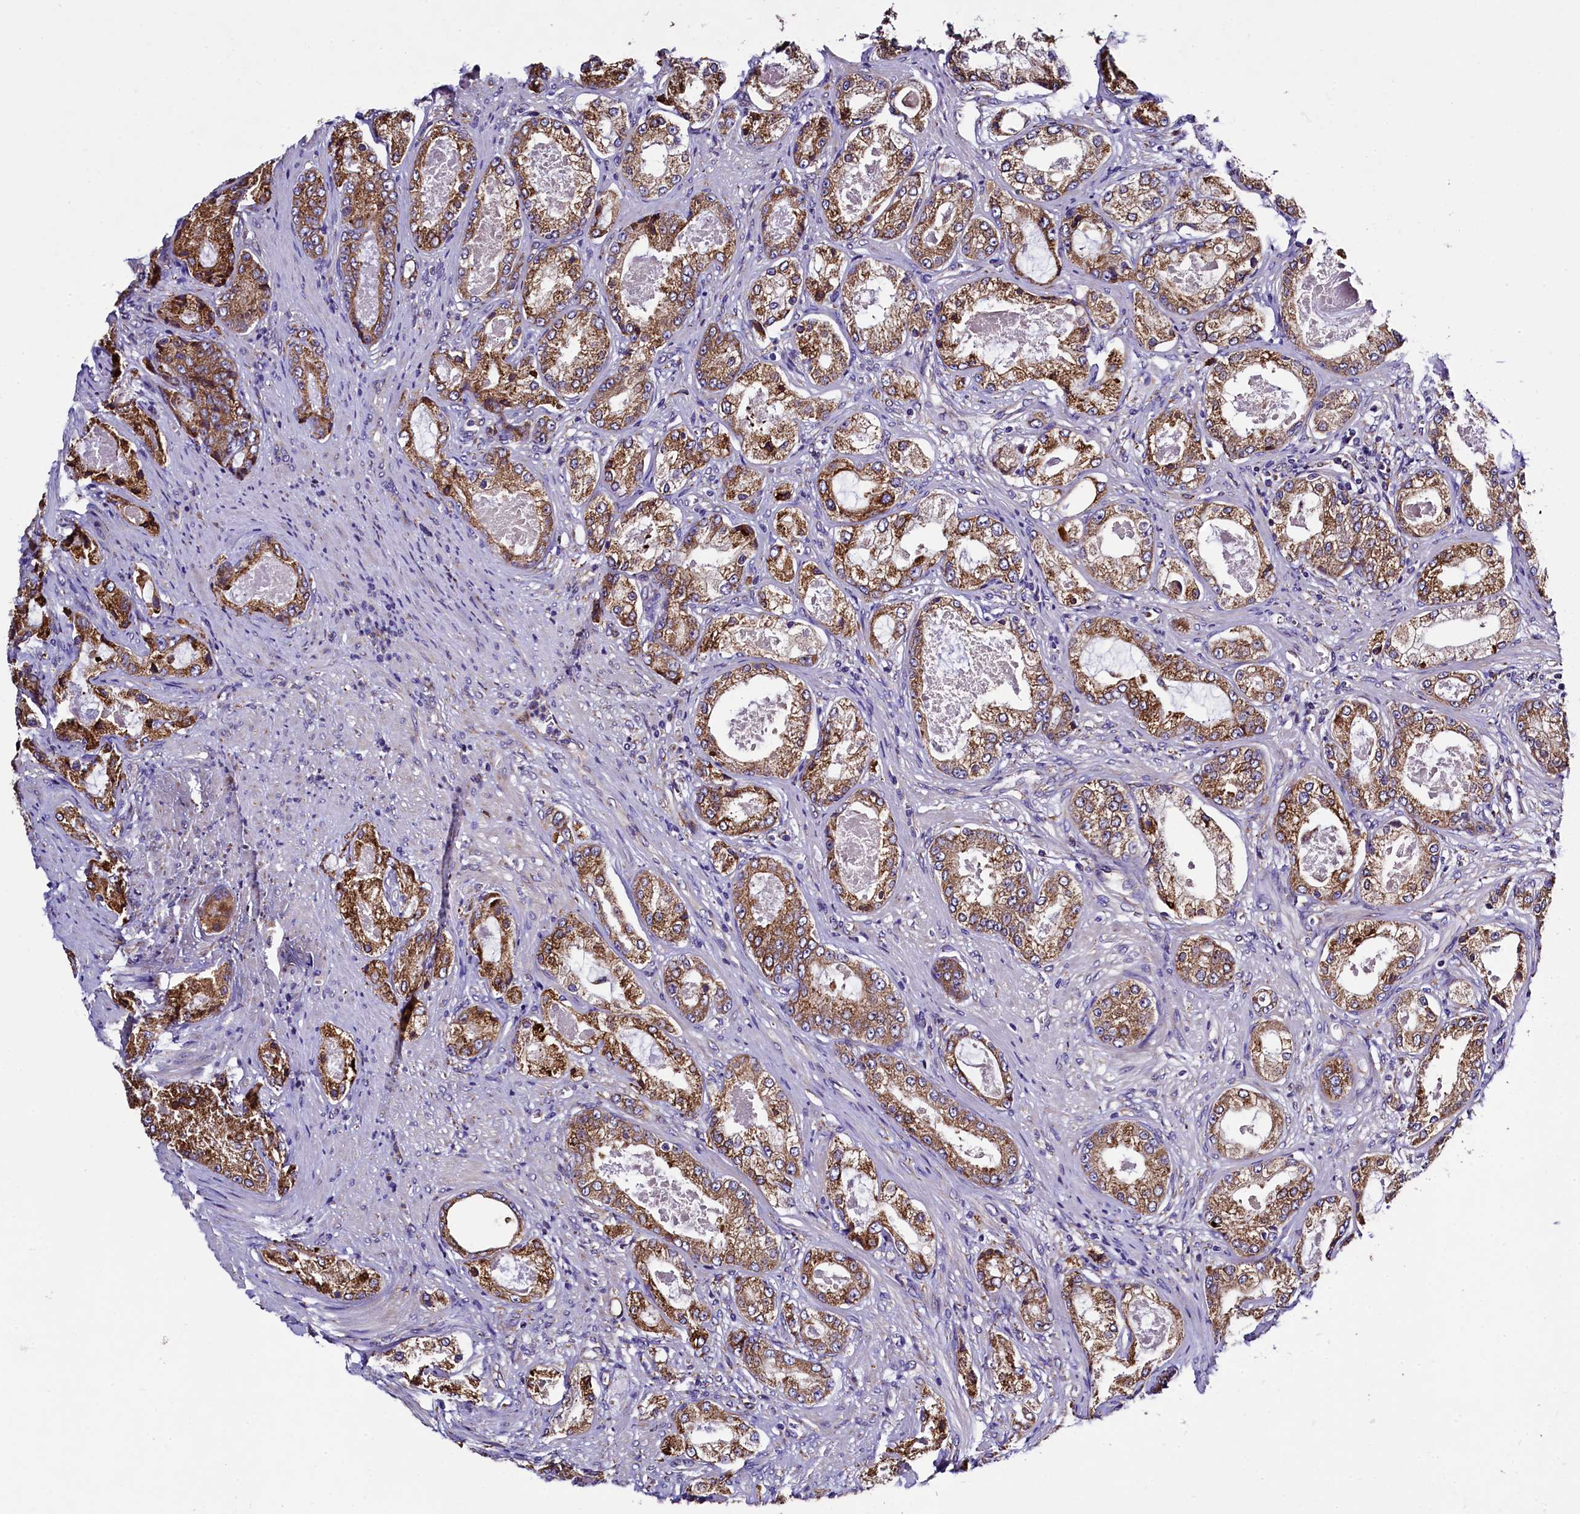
{"staining": {"intensity": "moderate", "quantity": ">75%", "location": "cytoplasmic/membranous"}, "tissue": "prostate cancer", "cell_type": "Tumor cells", "image_type": "cancer", "snomed": [{"axis": "morphology", "description": "Adenocarcinoma, Low grade"}, {"axis": "topography", "description": "Prostate"}], "caption": "Prostate cancer was stained to show a protein in brown. There is medium levels of moderate cytoplasmic/membranous positivity in about >75% of tumor cells. The protein of interest is stained brown, and the nuclei are stained in blue (DAB (3,3'-diaminobenzidine) IHC with brightfield microscopy, high magnification).", "gene": "CAPS2", "patient": {"sex": "male", "age": 68}}